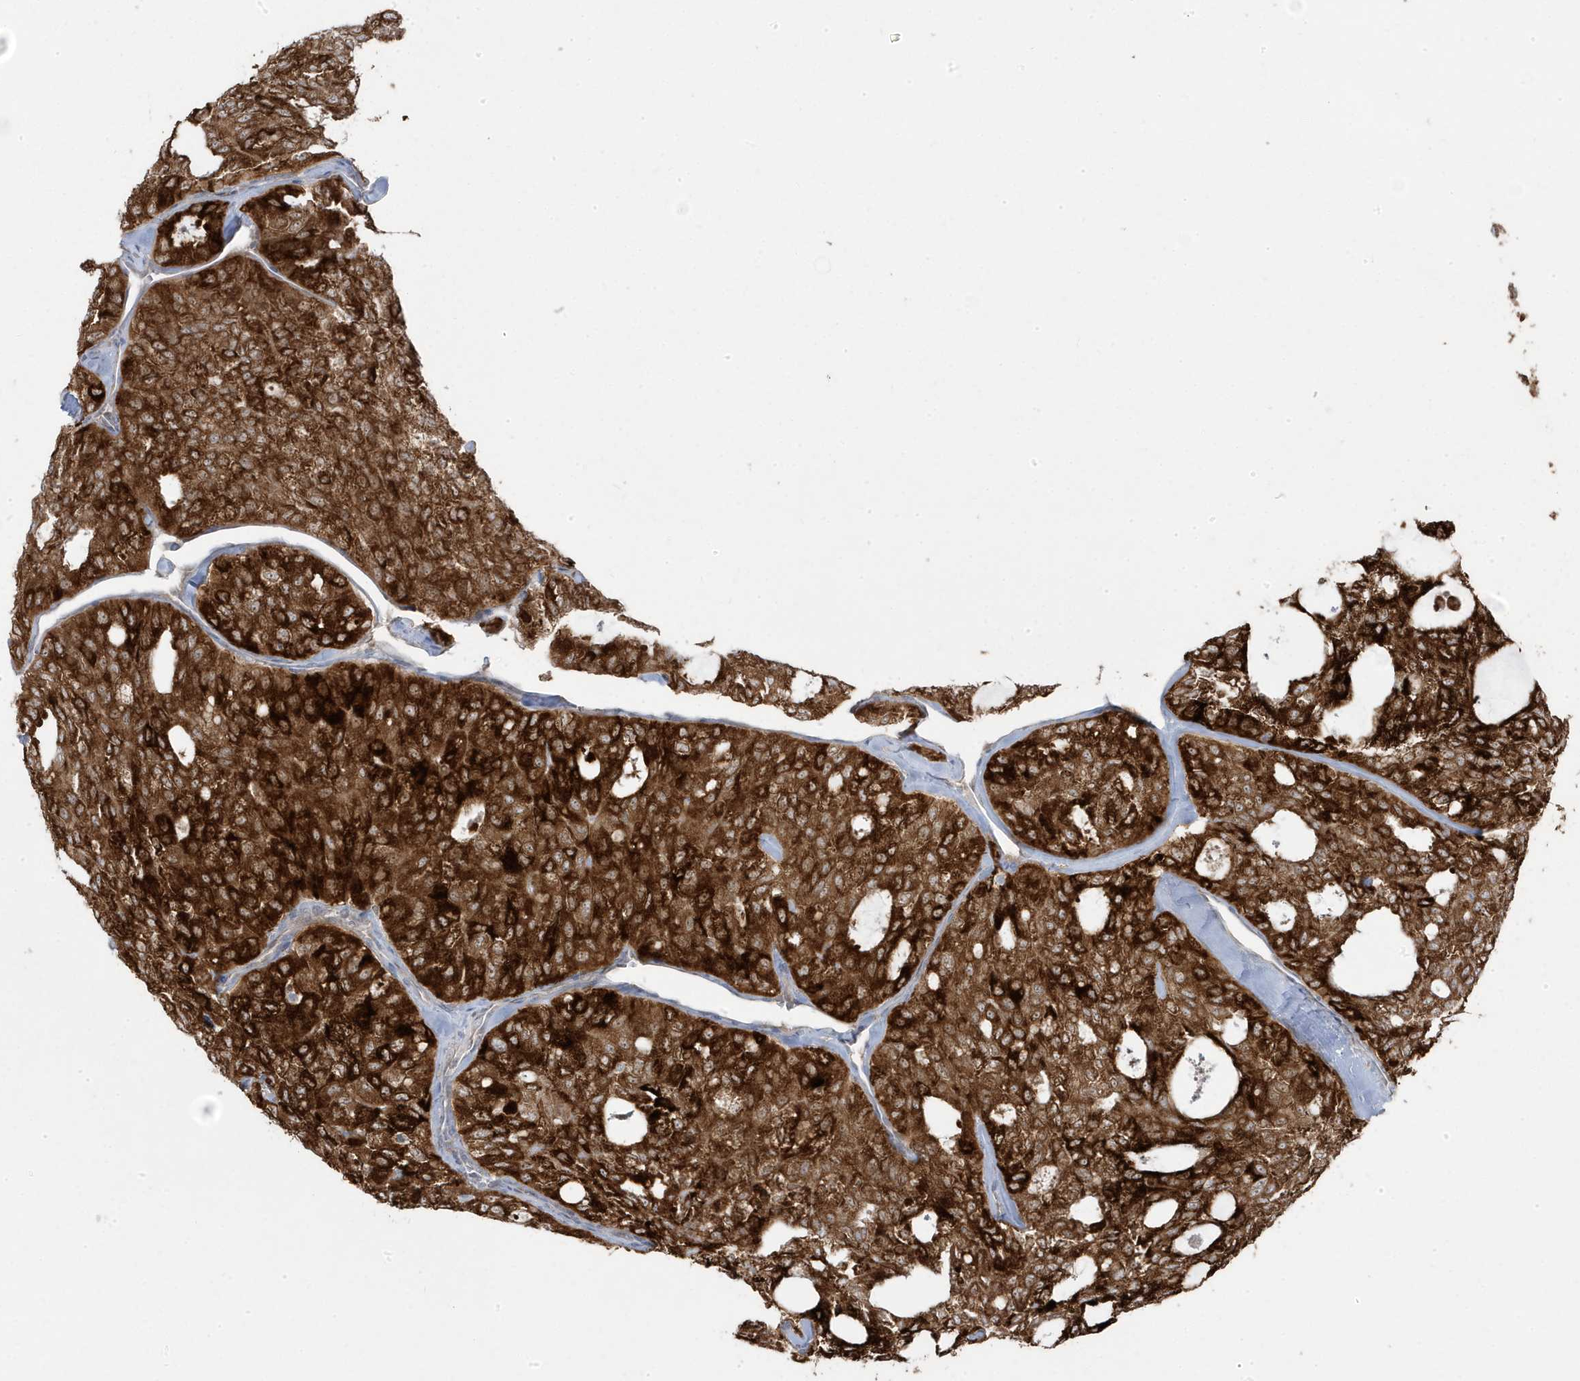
{"staining": {"intensity": "strong", "quantity": ">75%", "location": "cytoplasmic/membranous"}, "tissue": "thyroid cancer", "cell_type": "Tumor cells", "image_type": "cancer", "snomed": [{"axis": "morphology", "description": "Follicular adenoma carcinoma, NOS"}, {"axis": "topography", "description": "Thyroid gland"}], "caption": "Strong cytoplasmic/membranous protein positivity is seen in approximately >75% of tumor cells in thyroid cancer.", "gene": "ZNF654", "patient": {"sex": "male", "age": 75}}